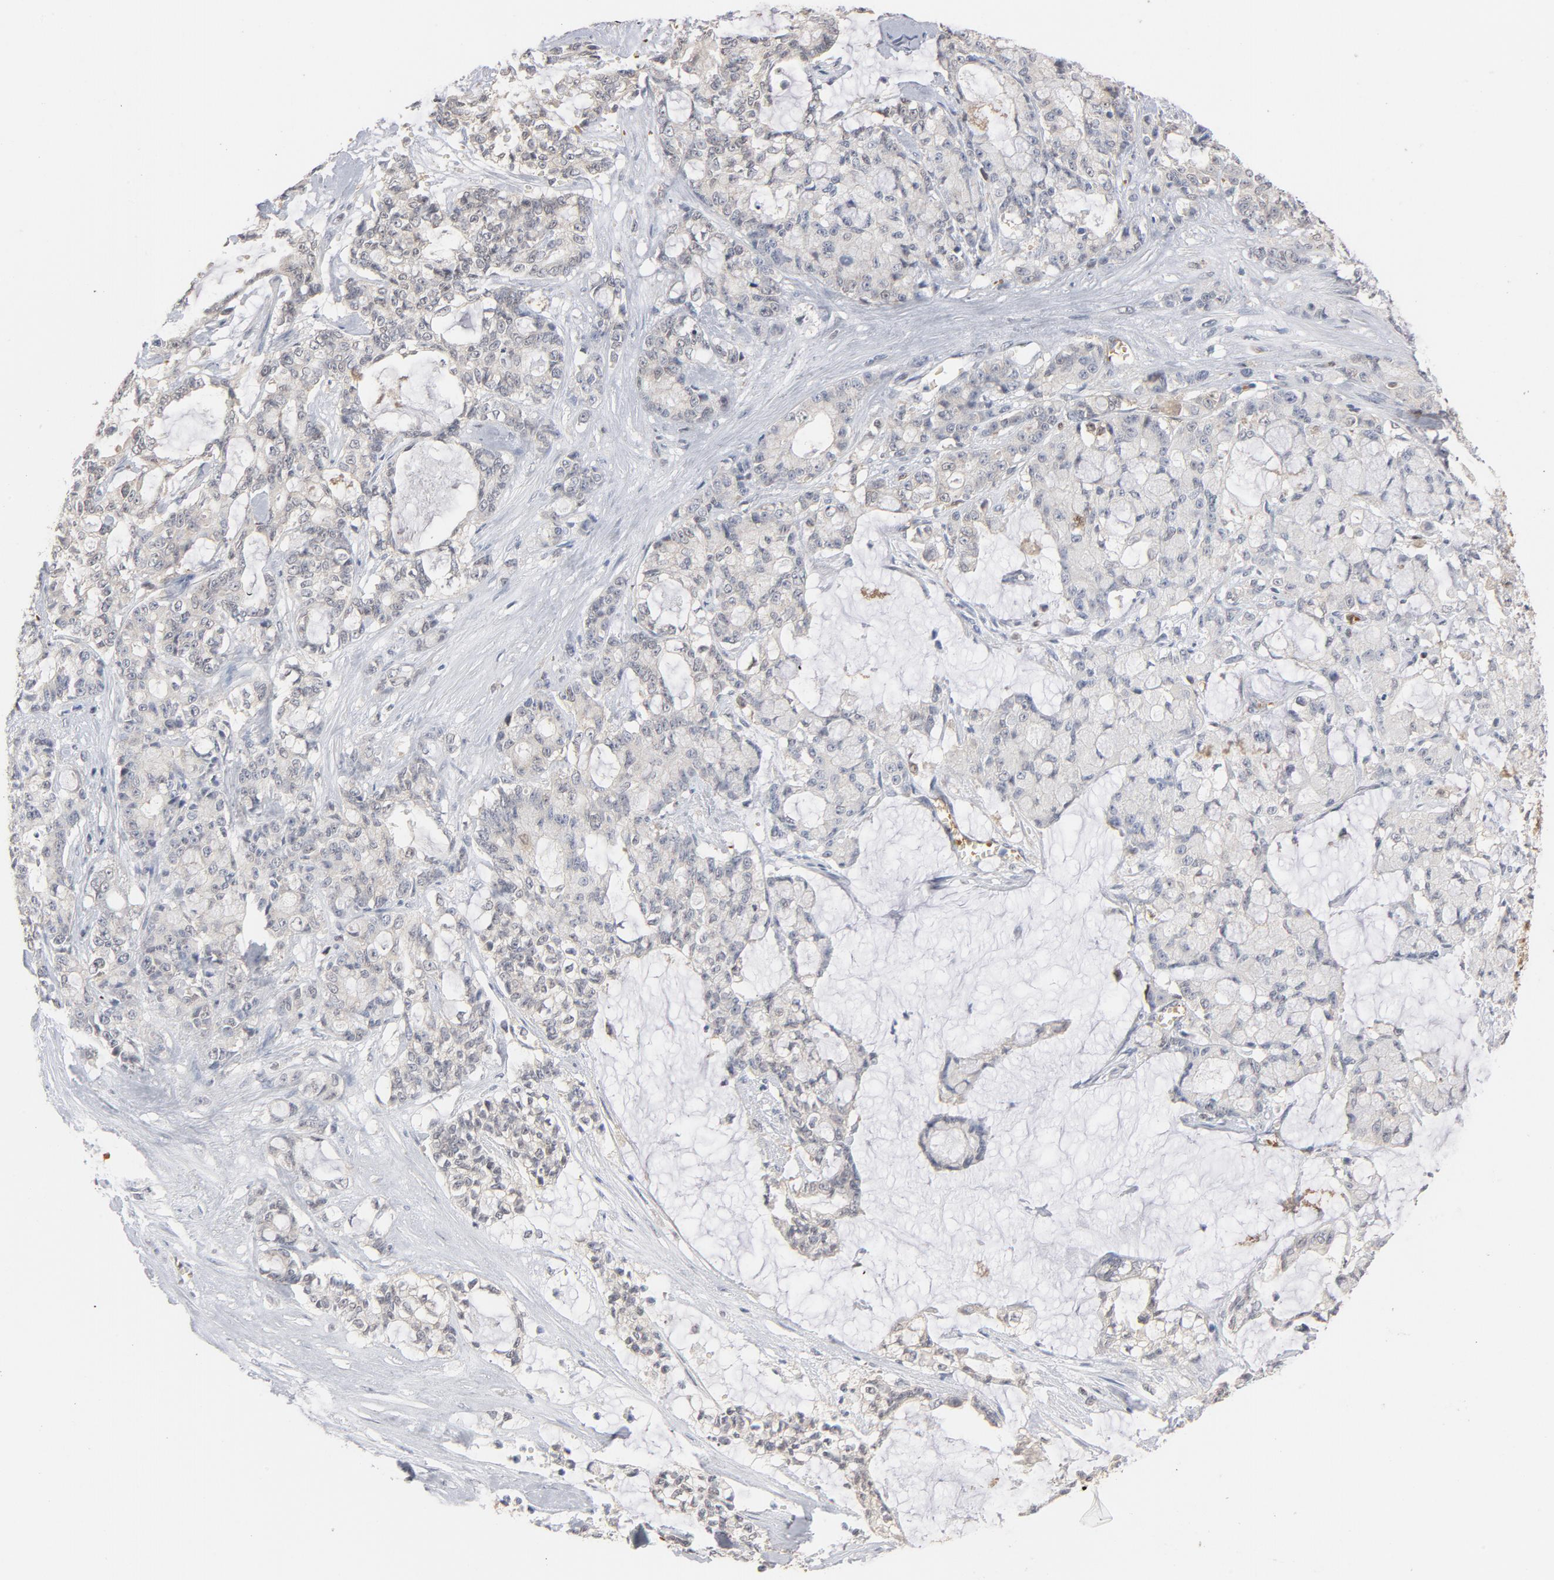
{"staining": {"intensity": "weak", "quantity": "25%-75%", "location": "cytoplasmic/membranous"}, "tissue": "pancreatic cancer", "cell_type": "Tumor cells", "image_type": "cancer", "snomed": [{"axis": "morphology", "description": "Adenocarcinoma, NOS"}, {"axis": "topography", "description": "Pancreas"}], "caption": "Protein staining of pancreatic cancer (adenocarcinoma) tissue shows weak cytoplasmic/membranous staining in approximately 25%-75% of tumor cells.", "gene": "PRDX1", "patient": {"sex": "female", "age": 73}}